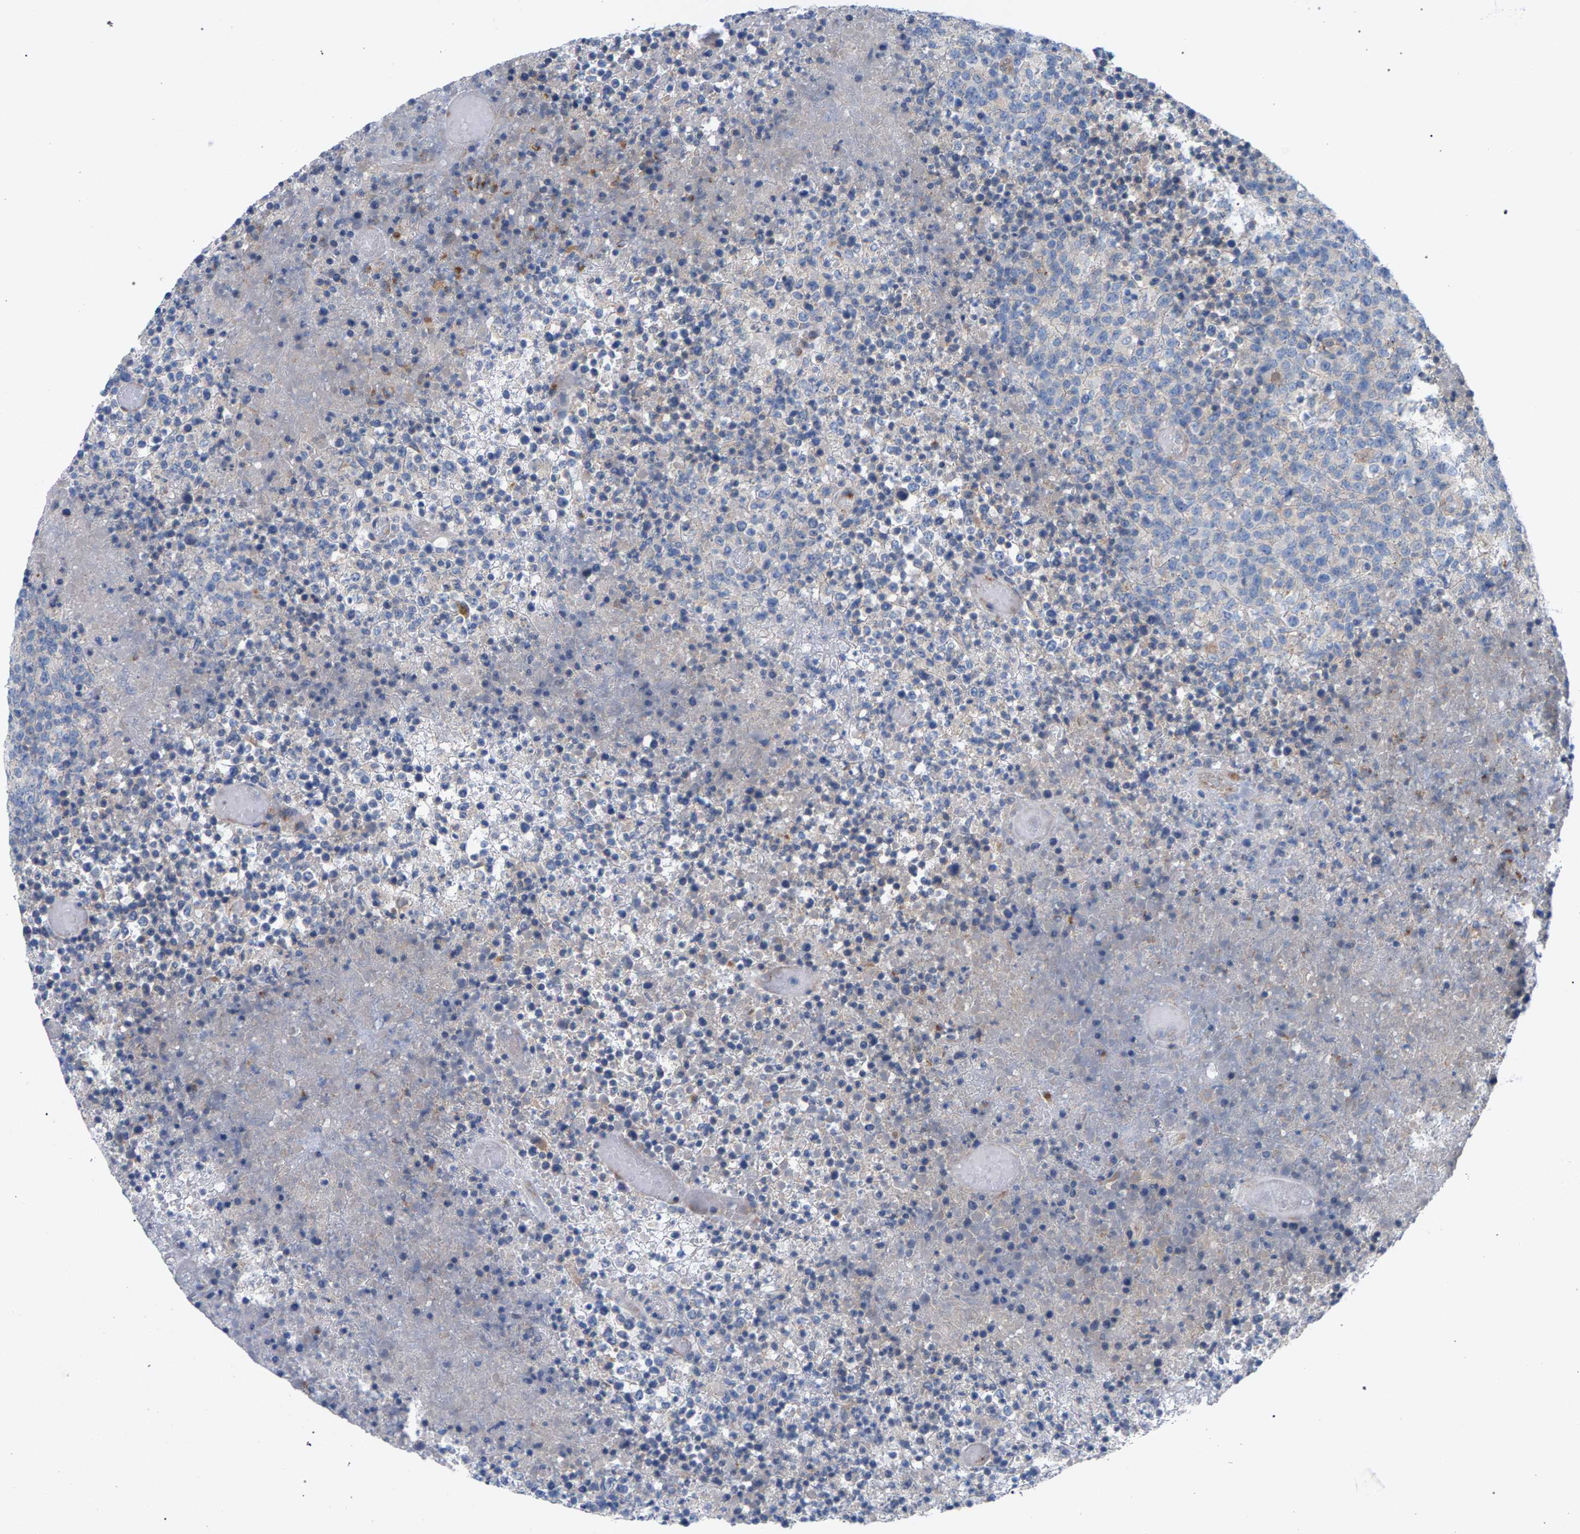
{"staining": {"intensity": "negative", "quantity": "none", "location": "none"}, "tissue": "lymphoma", "cell_type": "Tumor cells", "image_type": "cancer", "snomed": [{"axis": "morphology", "description": "Malignant lymphoma, non-Hodgkin's type, High grade"}, {"axis": "topography", "description": "Lymph node"}], "caption": "High power microscopy photomicrograph of an IHC micrograph of high-grade malignant lymphoma, non-Hodgkin's type, revealing no significant positivity in tumor cells.", "gene": "MAMDC2", "patient": {"sex": "male", "age": 13}}